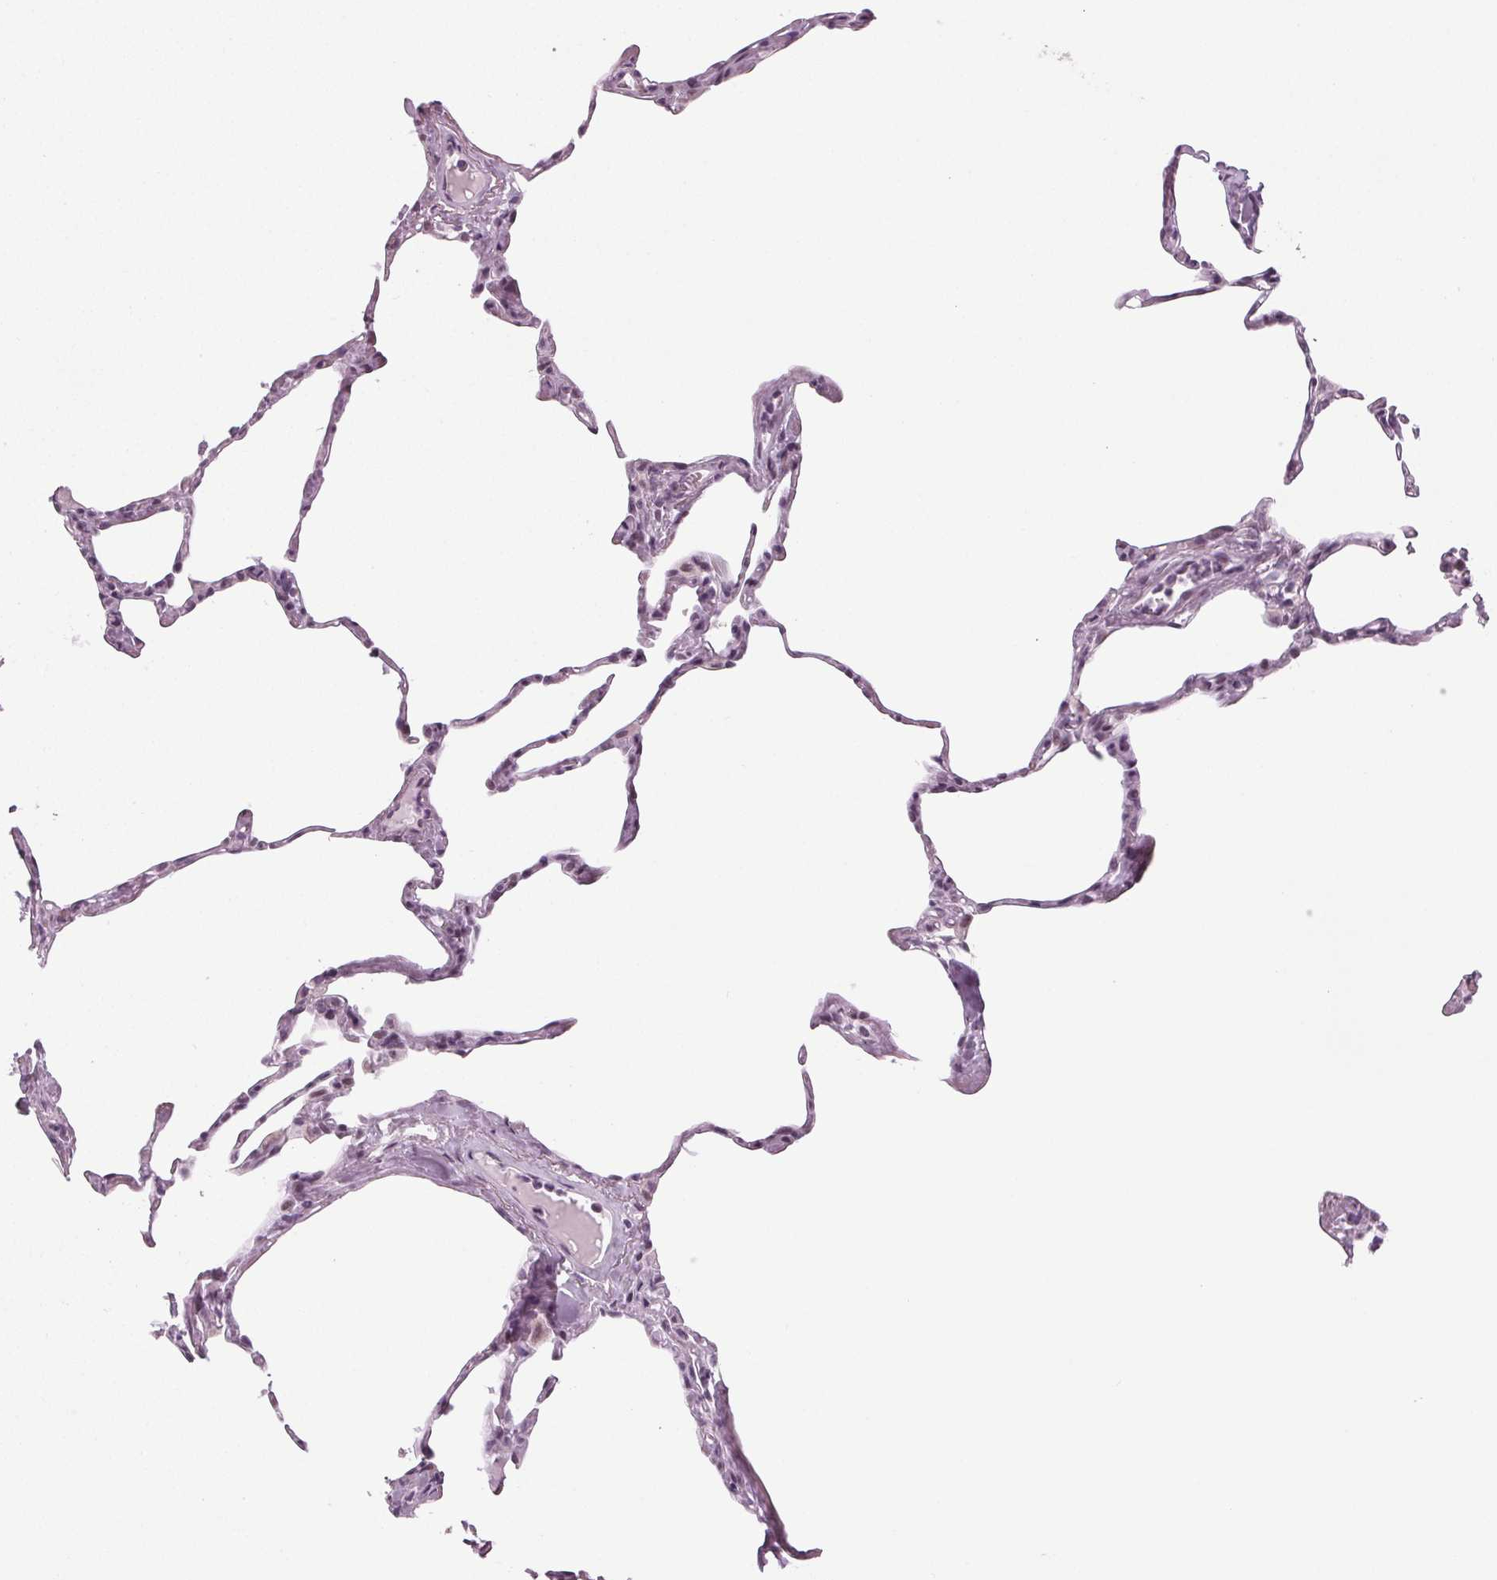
{"staining": {"intensity": "moderate", "quantity": "<25%", "location": "nuclear"}, "tissue": "lung", "cell_type": "Alveolar cells", "image_type": "normal", "snomed": [{"axis": "morphology", "description": "Normal tissue, NOS"}, {"axis": "topography", "description": "Lung"}], "caption": "The immunohistochemical stain labels moderate nuclear positivity in alveolar cells of benign lung. (IHC, brightfield microscopy, high magnification).", "gene": "IGF2BP1", "patient": {"sex": "male", "age": 65}}